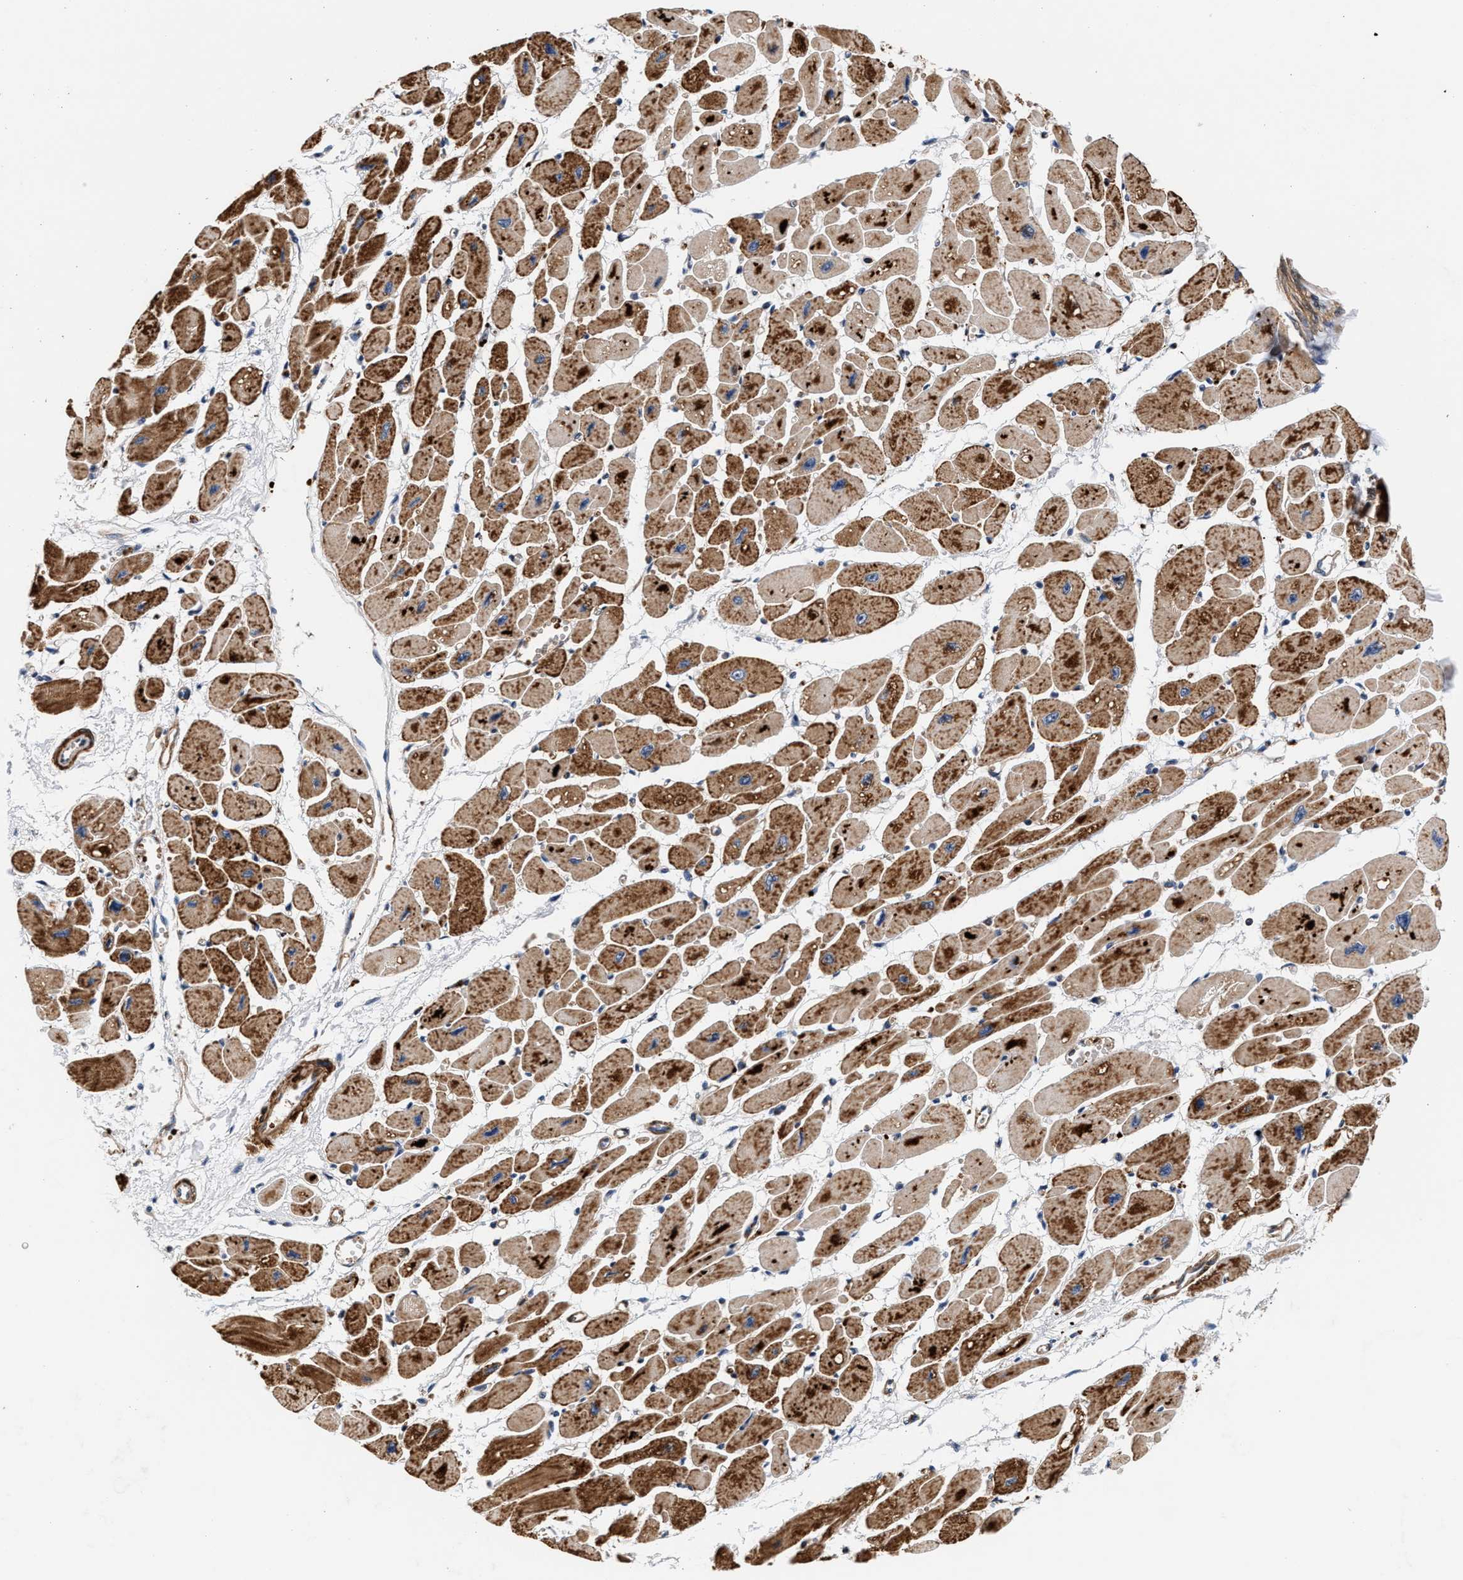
{"staining": {"intensity": "moderate", "quantity": ">75%", "location": "cytoplasmic/membranous"}, "tissue": "heart muscle", "cell_type": "Cardiomyocytes", "image_type": "normal", "snomed": [{"axis": "morphology", "description": "Normal tissue, NOS"}, {"axis": "topography", "description": "Heart"}], "caption": "Immunohistochemistry (IHC) histopathology image of benign heart muscle: human heart muscle stained using immunohistochemistry (IHC) reveals medium levels of moderate protein expression localized specifically in the cytoplasmic/membranous of cardiomyocytes, appearing as a cytoplasmic/membranous brown color.", "gene": "SGK1", "patient": {"sex": "female", "age": 54}}